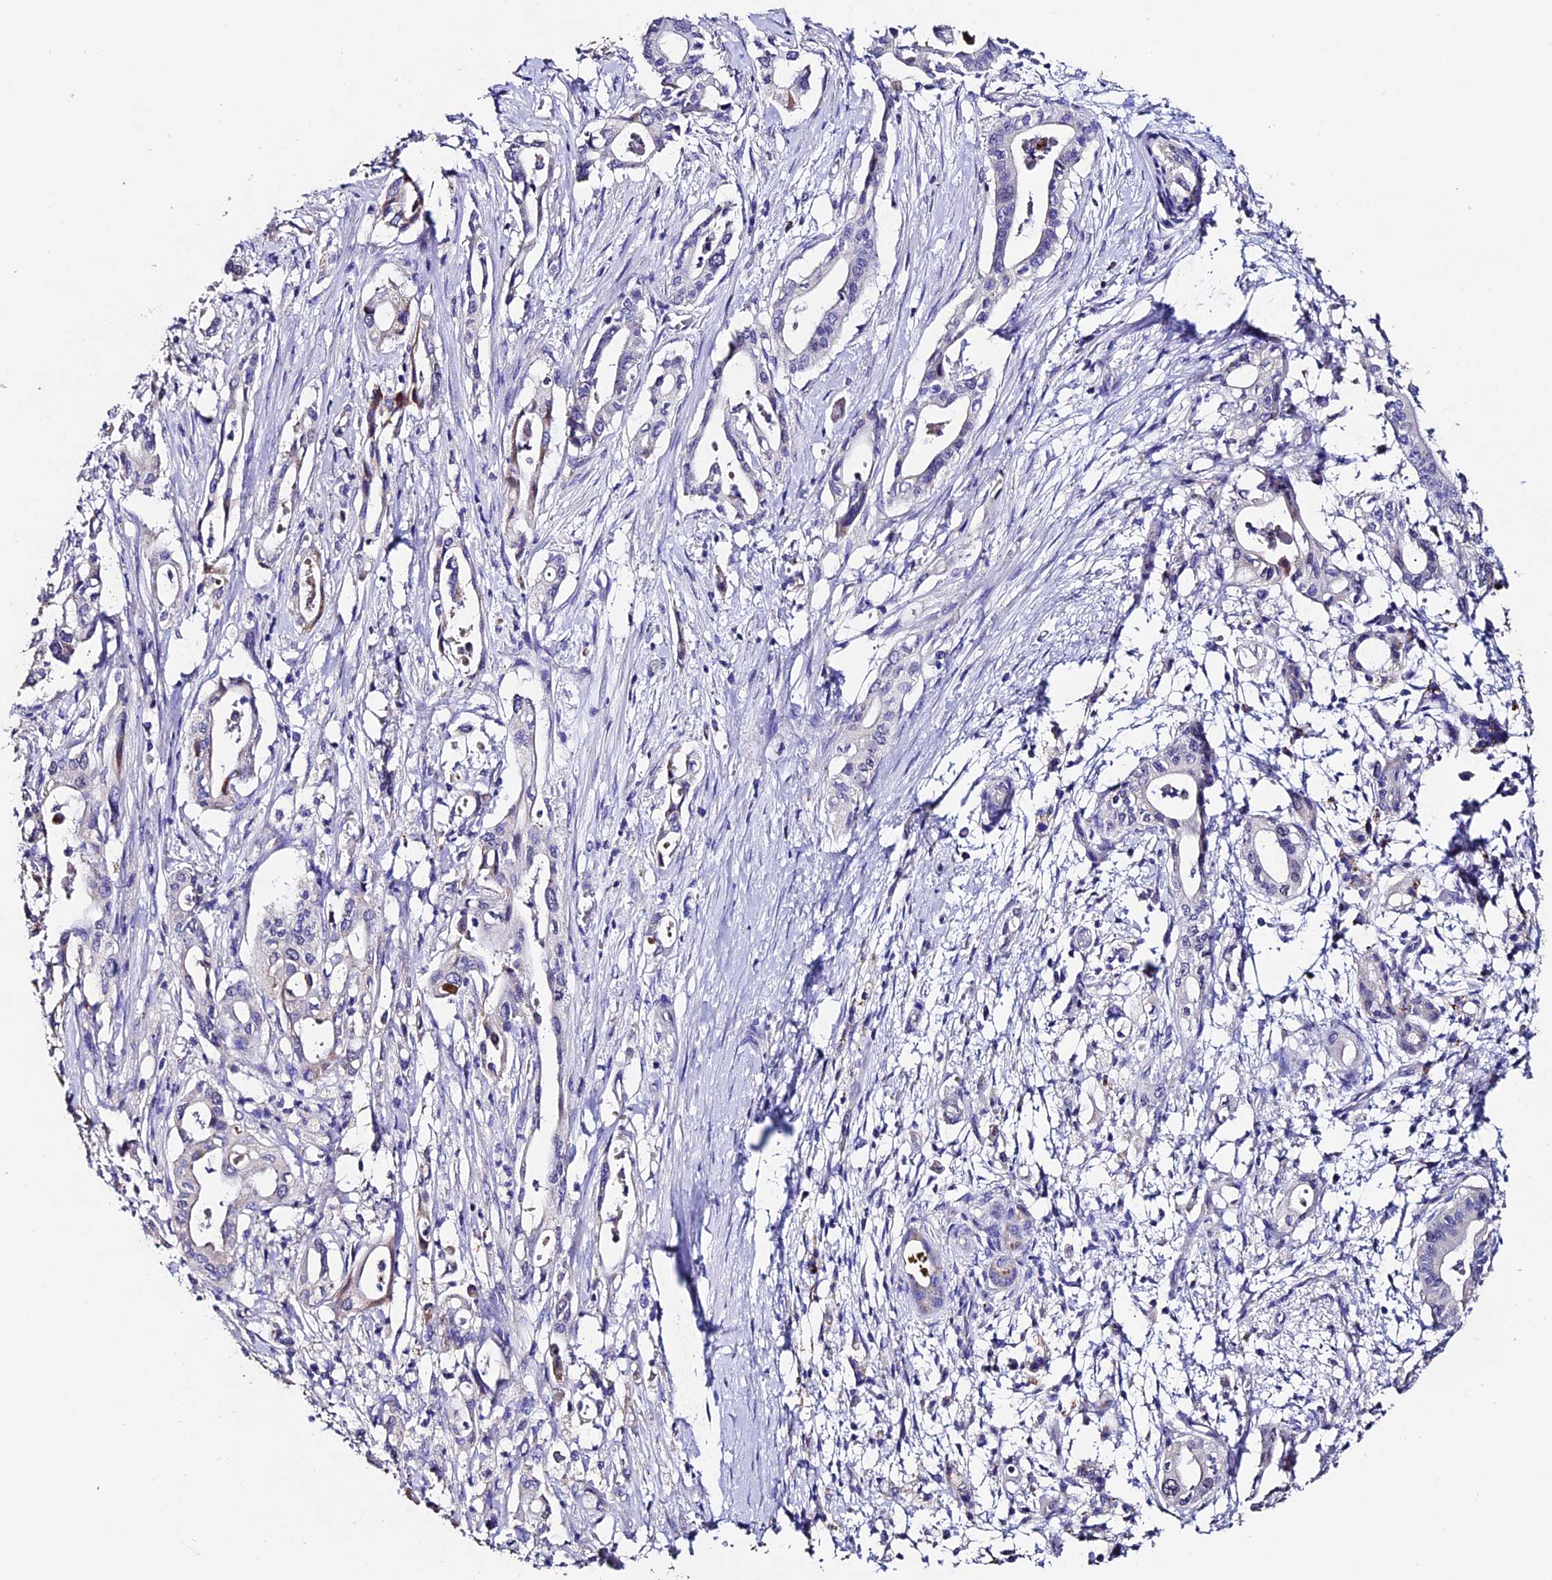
{"staining": {"intensity": "weak", "quantity": "<25%", "location": "cytoplasmic/membranous"}, "tissue": "pancreatic cancer", "cell_type": "Tumor cells", "image_type": "cancer", "snomed": [{"axis": "morphology", "description": "Adenocarcinoma, NOS"}, {"axis": "topography", "description": "Pancreas"}], "caption": "Tumor cells show no significant protein staining in pancreatic cancer (adenocarcinoma).", "gene": "FBXW9", "patient": {"sex": "female", "age": 77}}